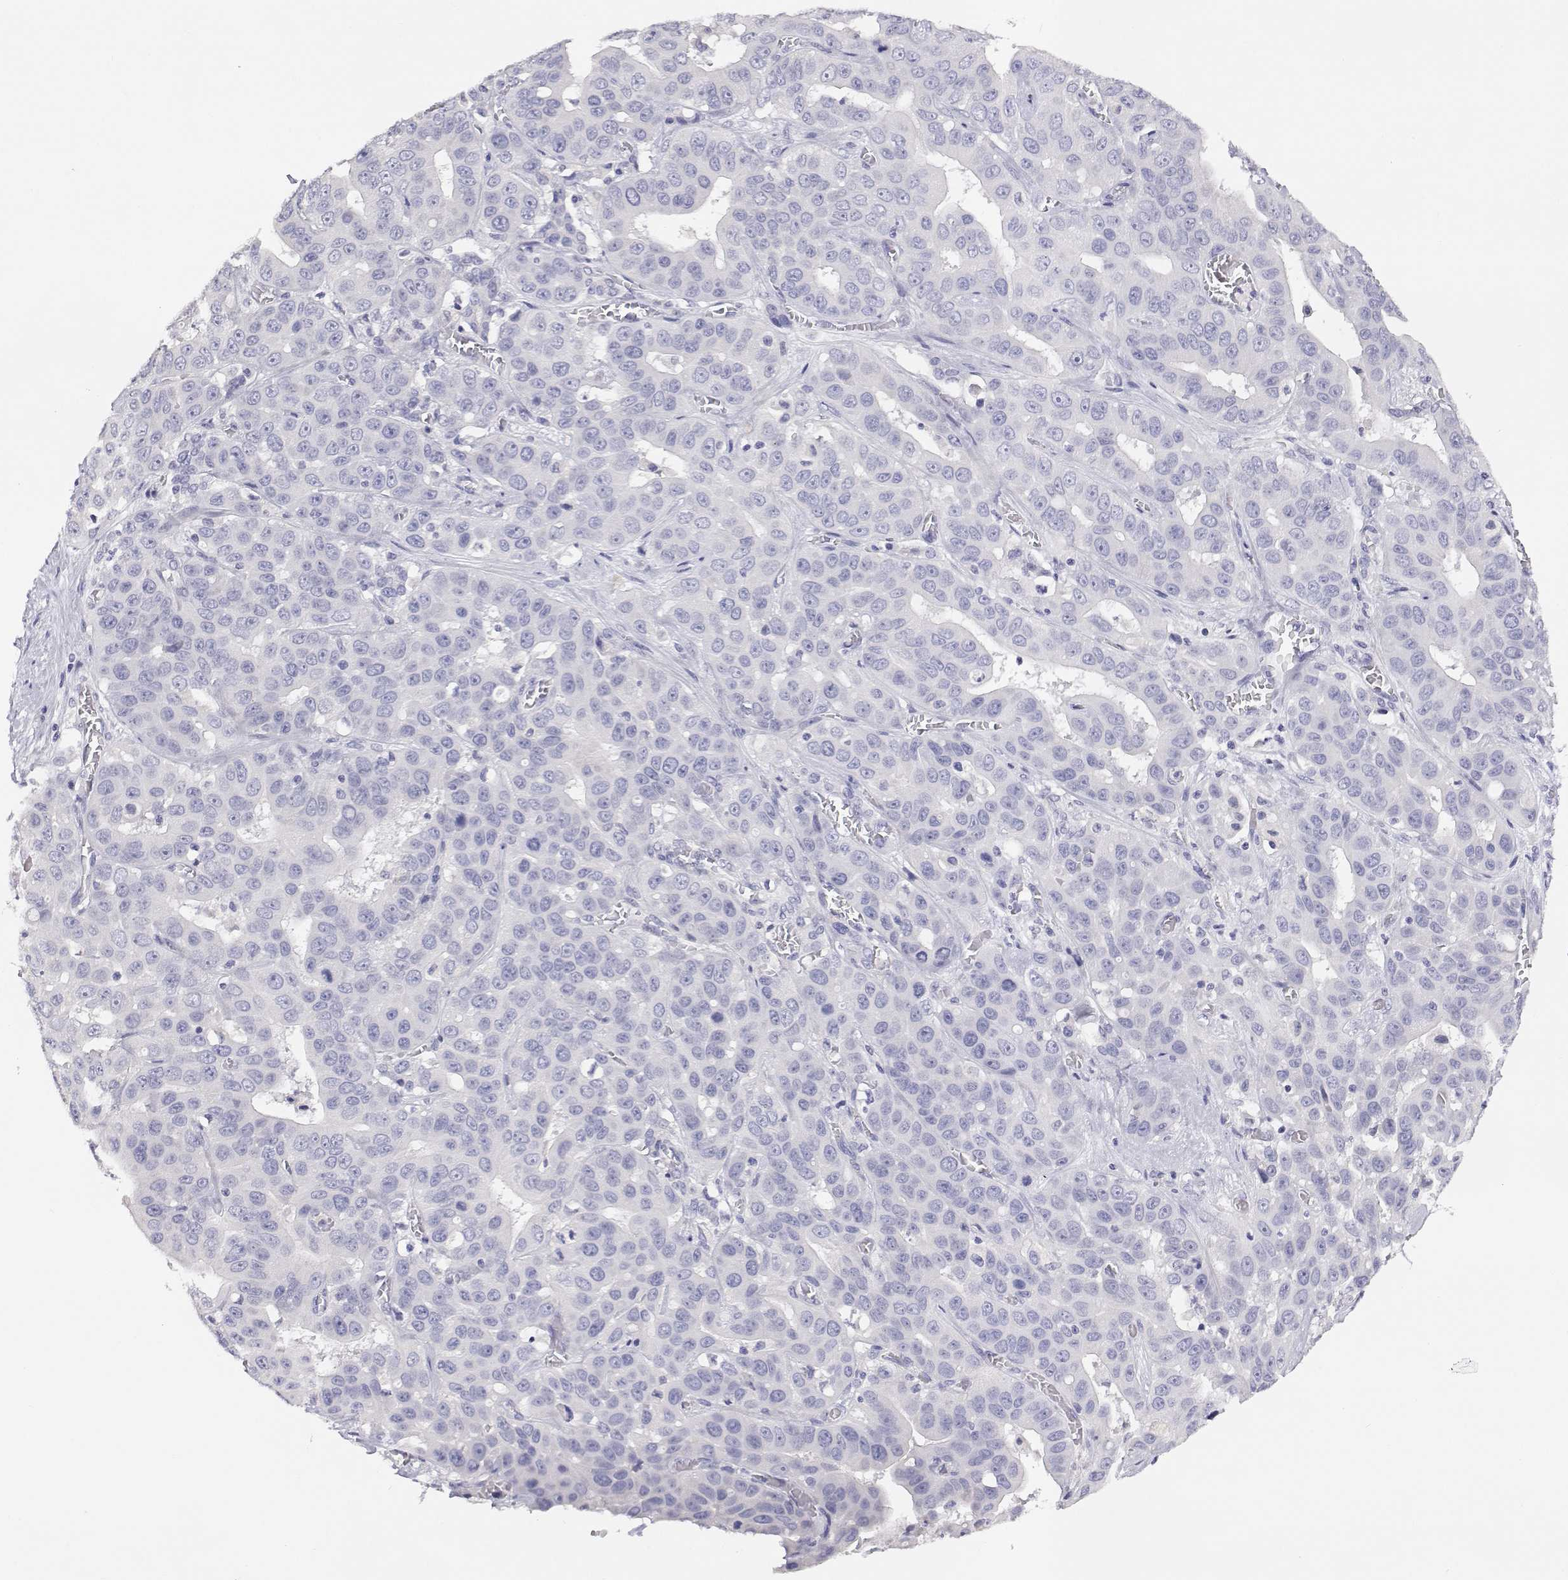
{"staining": {"intensity": "negative", "quantity": "none", "location": "none"}, "tissue": "liver cancer", "cell_type": "Tumor cells", "image_type": "cancer", "snomed": [{"axis": "morphology", "description": "Cholangiocarcinoma"}, {"axis": "topography", "description": "Liver"}], "caption": "Protein analysis of cholangiocarcinoma (liver) displays no significant expression in tumor cells.", "gene": "ANKRD65", "patient": {"sex": "female", "age": 52}}